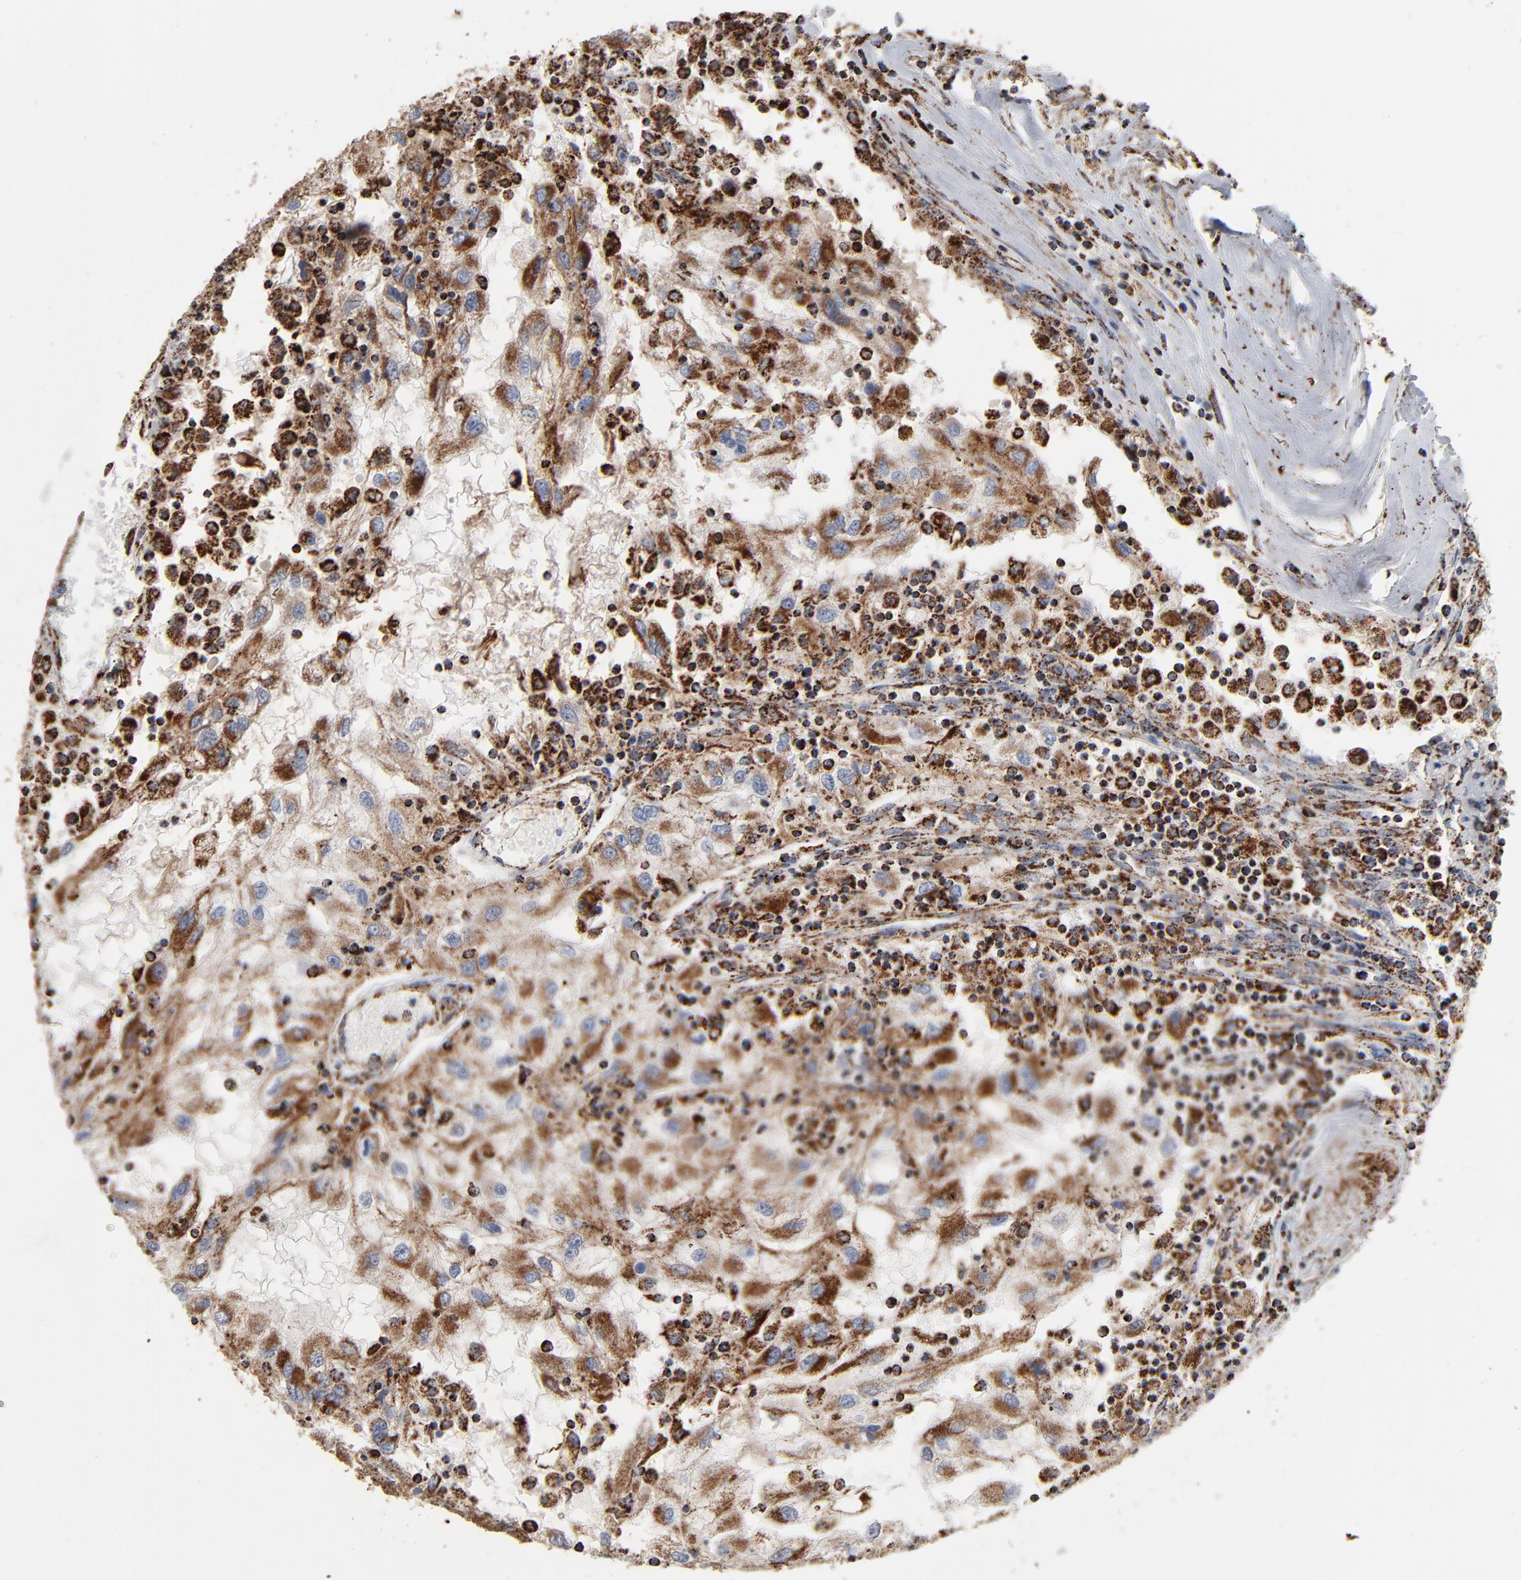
{"staining": {"intensity": "strong", "quantity": ">75%", "location": "cytoplasmic/membranous"}, "tissue": "renal cancer", "cell_type": "Tumor cells", "image_type": "cancer", "snomed": [{"axis": "morphology", "description": "Normal tissue, NOS"}, {"axis": "morphology", "description": "Adenocarcinoma, NOS"}, {"axis": "topography", "description": "Kidney"}], "caption": "Renal cancer (adenocarcinoma) stained for a protein (brown) demonstrates strong cytoplasmic/membranous positive expression in about >75% of tumor cells.", "gene": "UQCRC1", "patient": {"sex": "male", "age": 71}}